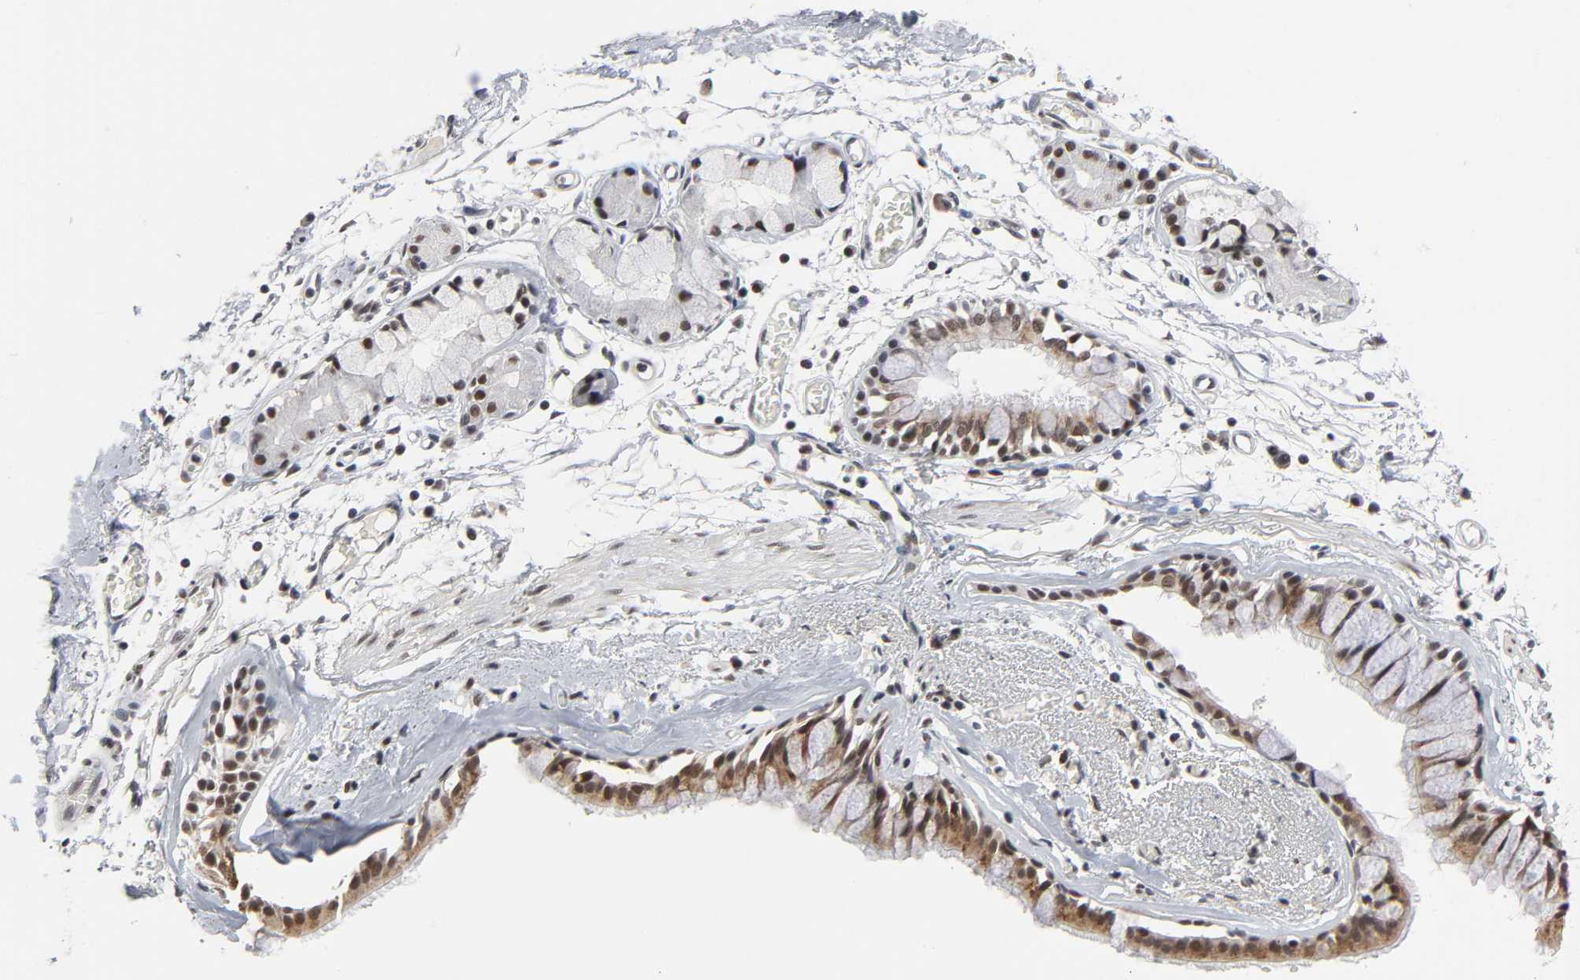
{"staining": {"intensity": "moderate", "quantity": ">75%", "location": "cytoplasmic/membranous,nuclear"}, "tissue": "bronchus", "cell_type": "Respiratory epithelial cells", "image_type": "normal", "snomed": [{"axis": "morphology", "description": "Normal tissue, NOS"}, {"axis": "topography", "description": "Bronchus"}, {"axis": "topography", "description": "Lung"}], "caption": "An immunohistochemistry image of unremarkable tissue is shown. Protein staining in brown labels moderate cytoplasmic/membranous,nuclear positivity in bronchus within respiratory epithelial cells.", "gene": "TRIM33", "patient": {"sex": "female", "age": 56}}